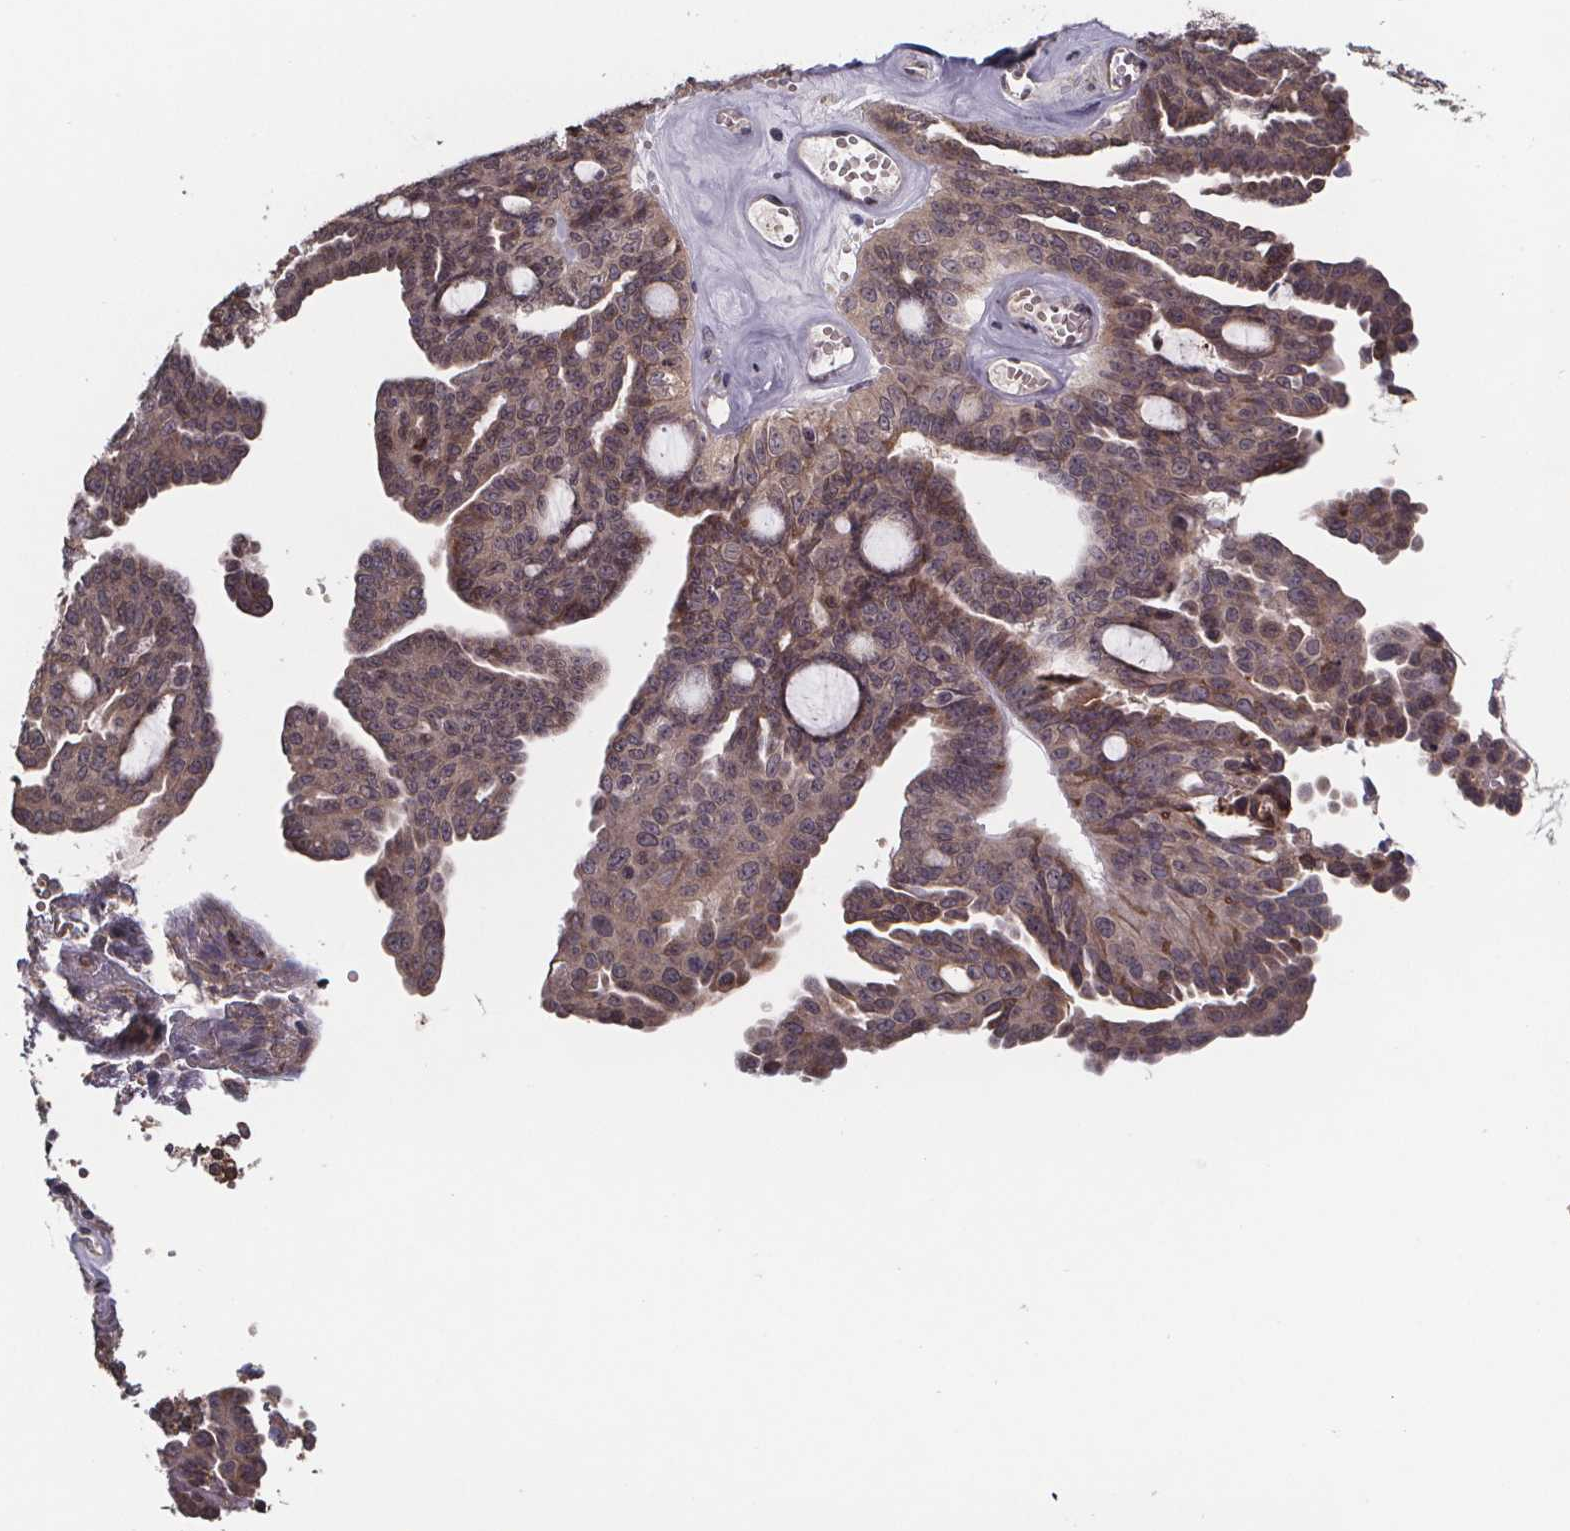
{"staining": {"intensity": "moderate", "quantity": ">75%", "location": "cytoplasmic/membranous"}, "tissue": "ovarian cancer", "cell_type": "Tumor cells", "image_type": "cancer", "snomed": [{"axis": "morphology", "description": "Cystadenocarcinoma, serous, NOS"}, {"axis": "topography", "description": "Ovary"}], "caption": "A histopathology image of ovarian serous cystadenocarcinoma stained for a protein reveals moderate cytoplasmic/membranous brown staining in tumor cells. The staining is performed using DAB (3,3'-diaminobenzidine) brown chromogen to label protein expression. The nuclei are counter-stained blue using hematoxylin.", "gene": "SAT1", "patient": {"sex": "female", "age": 71}}